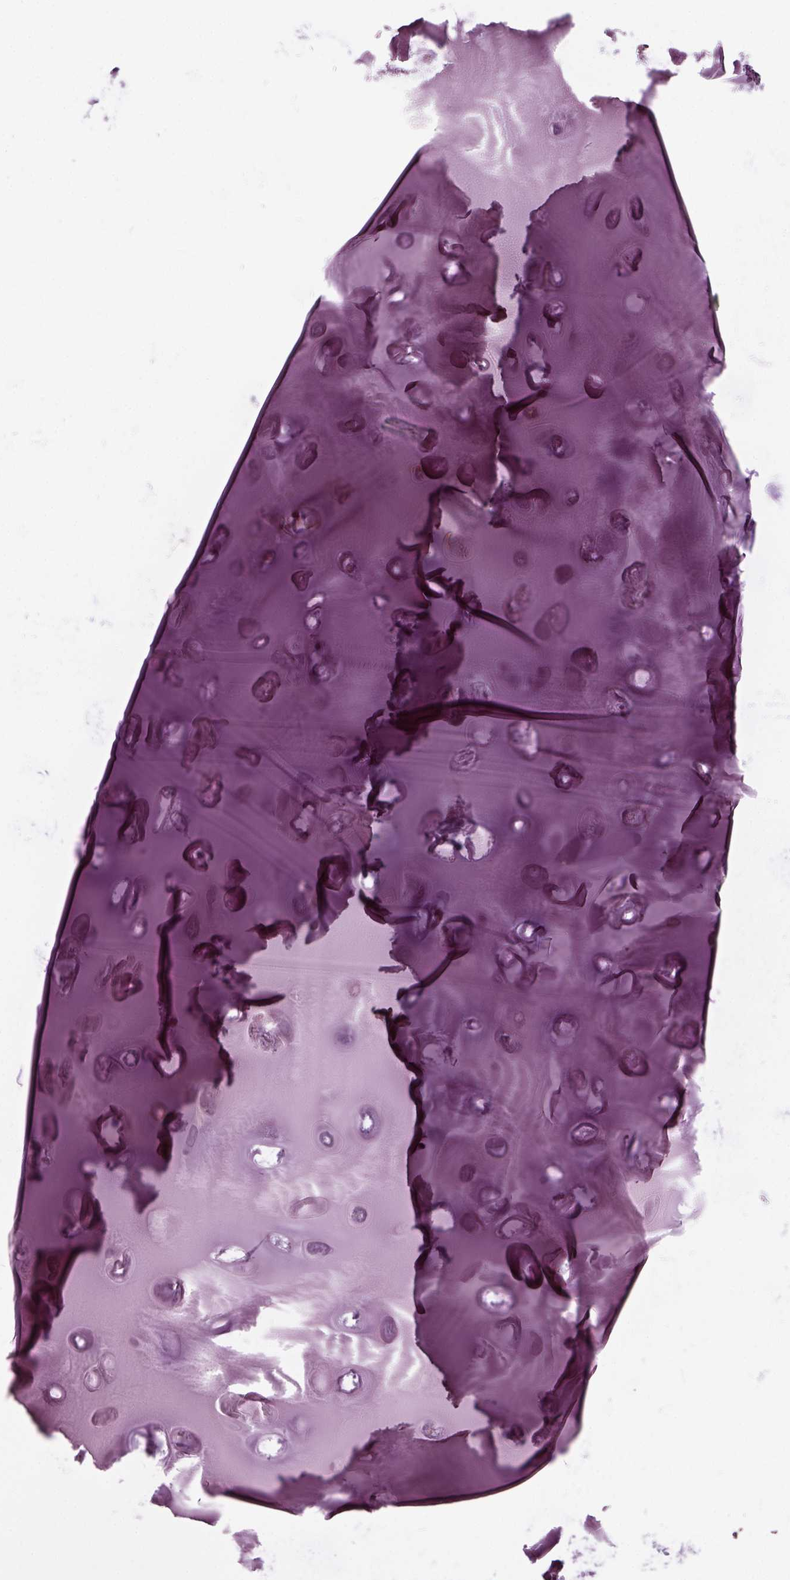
{"staining": {"intensity": "negative", "quantity": "none", "location": "none"}, "tissue": "soft tissue", "cell_type": "Chondrocytes", "image_type": "normal", "snomed": [{"axis": "morphology", "description": "Normal tissue, NOS"}, {"axis": "morphology", "description": "Squamous cell carcinoma, NOS"}, {"axis": "topography", "description": "Cartilage tissue"}, {"axis": "topography", "description": "Lung"}], "caption": "This is a histopathology image of immunohistochemistry staining of unremarkable soft tissue, which shows no expression in chondrocytes.", "gene": "TRIM69", "patient": {"sex": "male", "age": 66}}